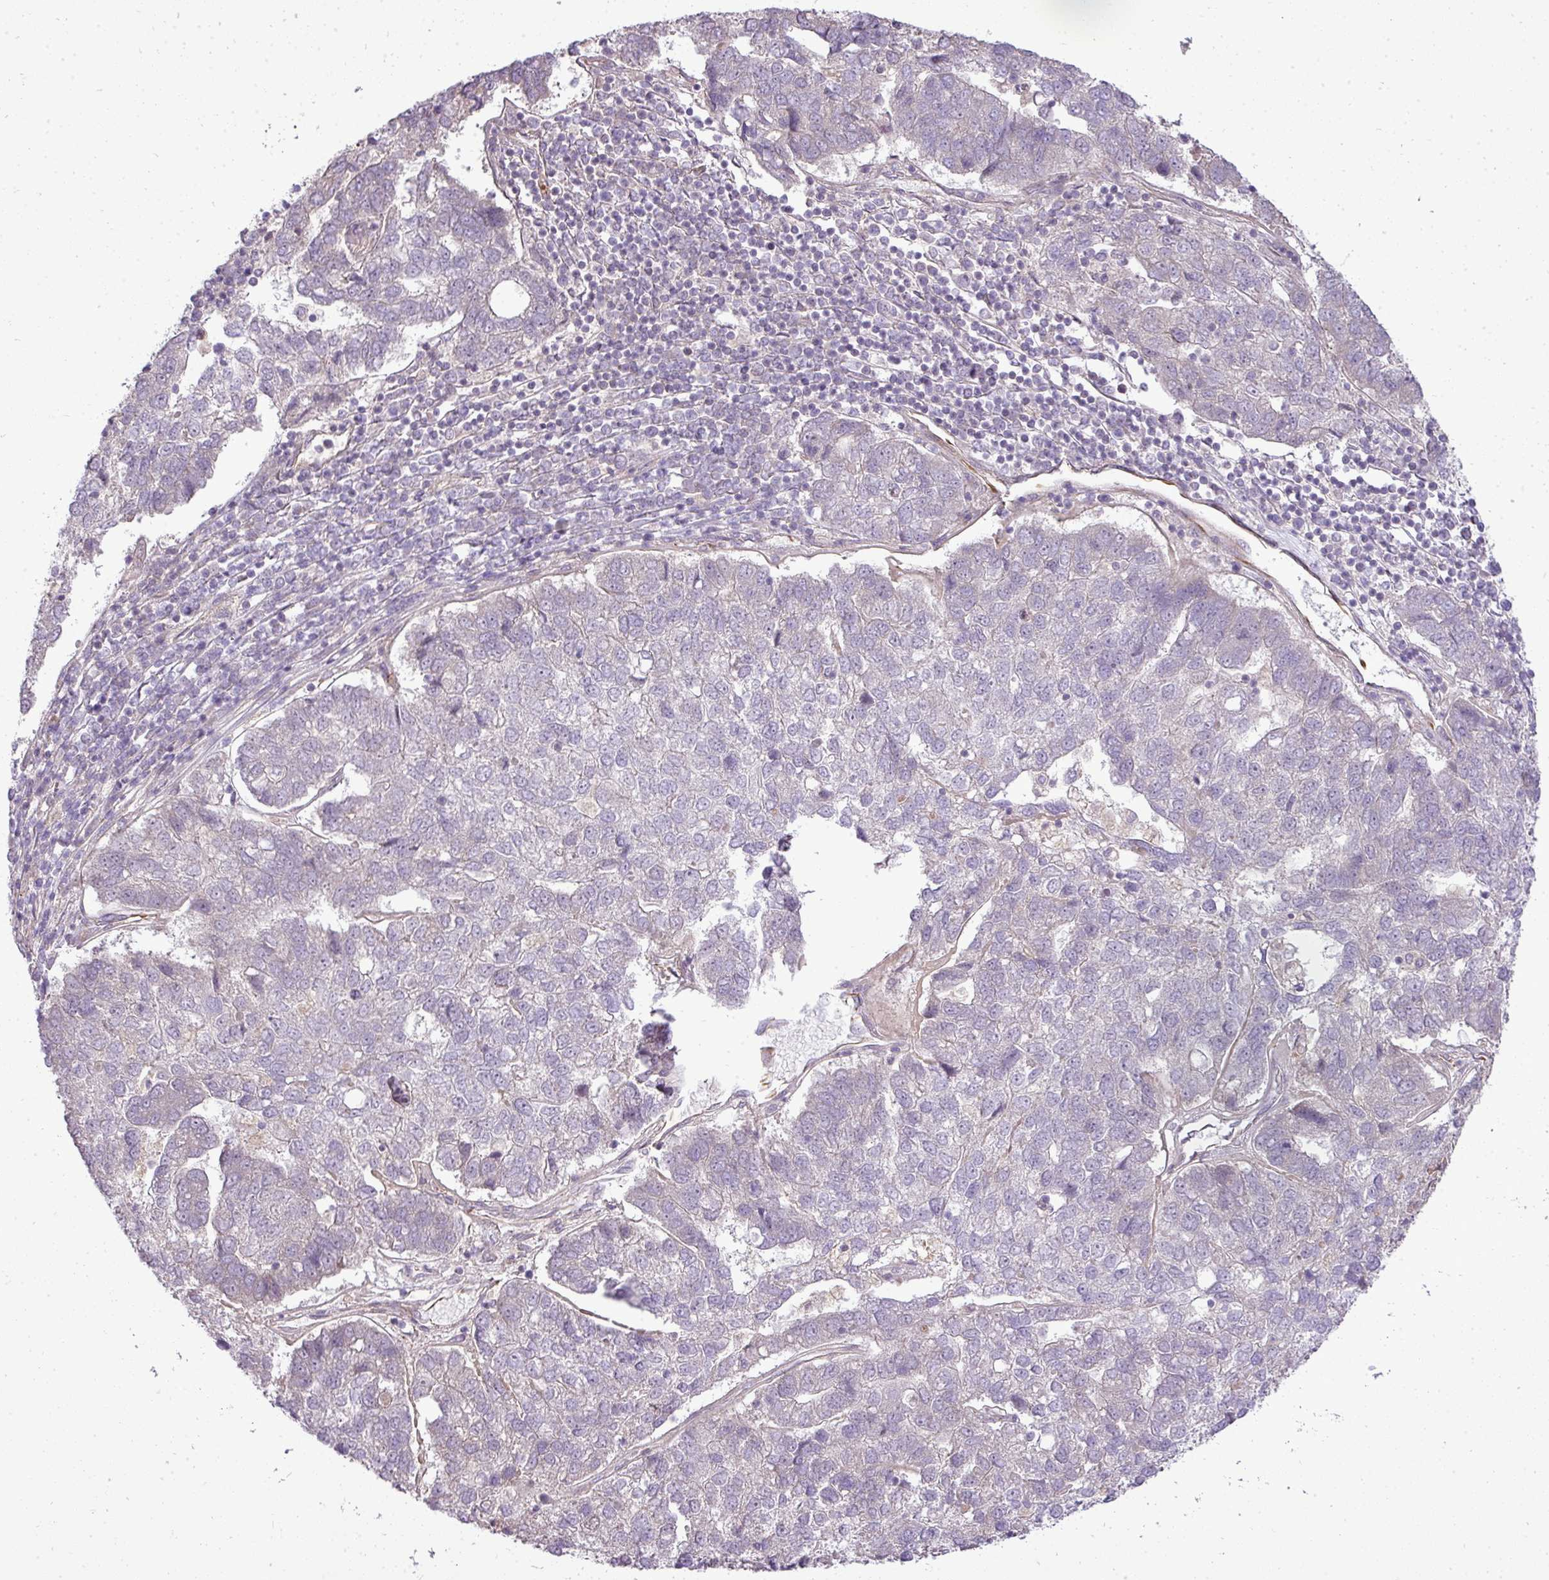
{"staining": {"intensity": "negative", "quantity": "none", "location": "none"}, "tissue": "pancreatic cancer", "cell_type": "Tumor cells", "image_type": "cancer", "snomed": [{"axis": "morphology", "description": "Adenocarcinoma, NOS"}, {"axis": "topography", "description": "Pancreas"}], "caption": "DAB immunohistochemical staining of pancreatic cancer reveals no significant staining in tumor cells. (Stains: DAB immunohistochemistry with hematoxylin counter stain, Microscopy: brightfield microscopy at high magnification).", "gene": "PDRG1", "patient": {"sex": "female", "age": 61}}